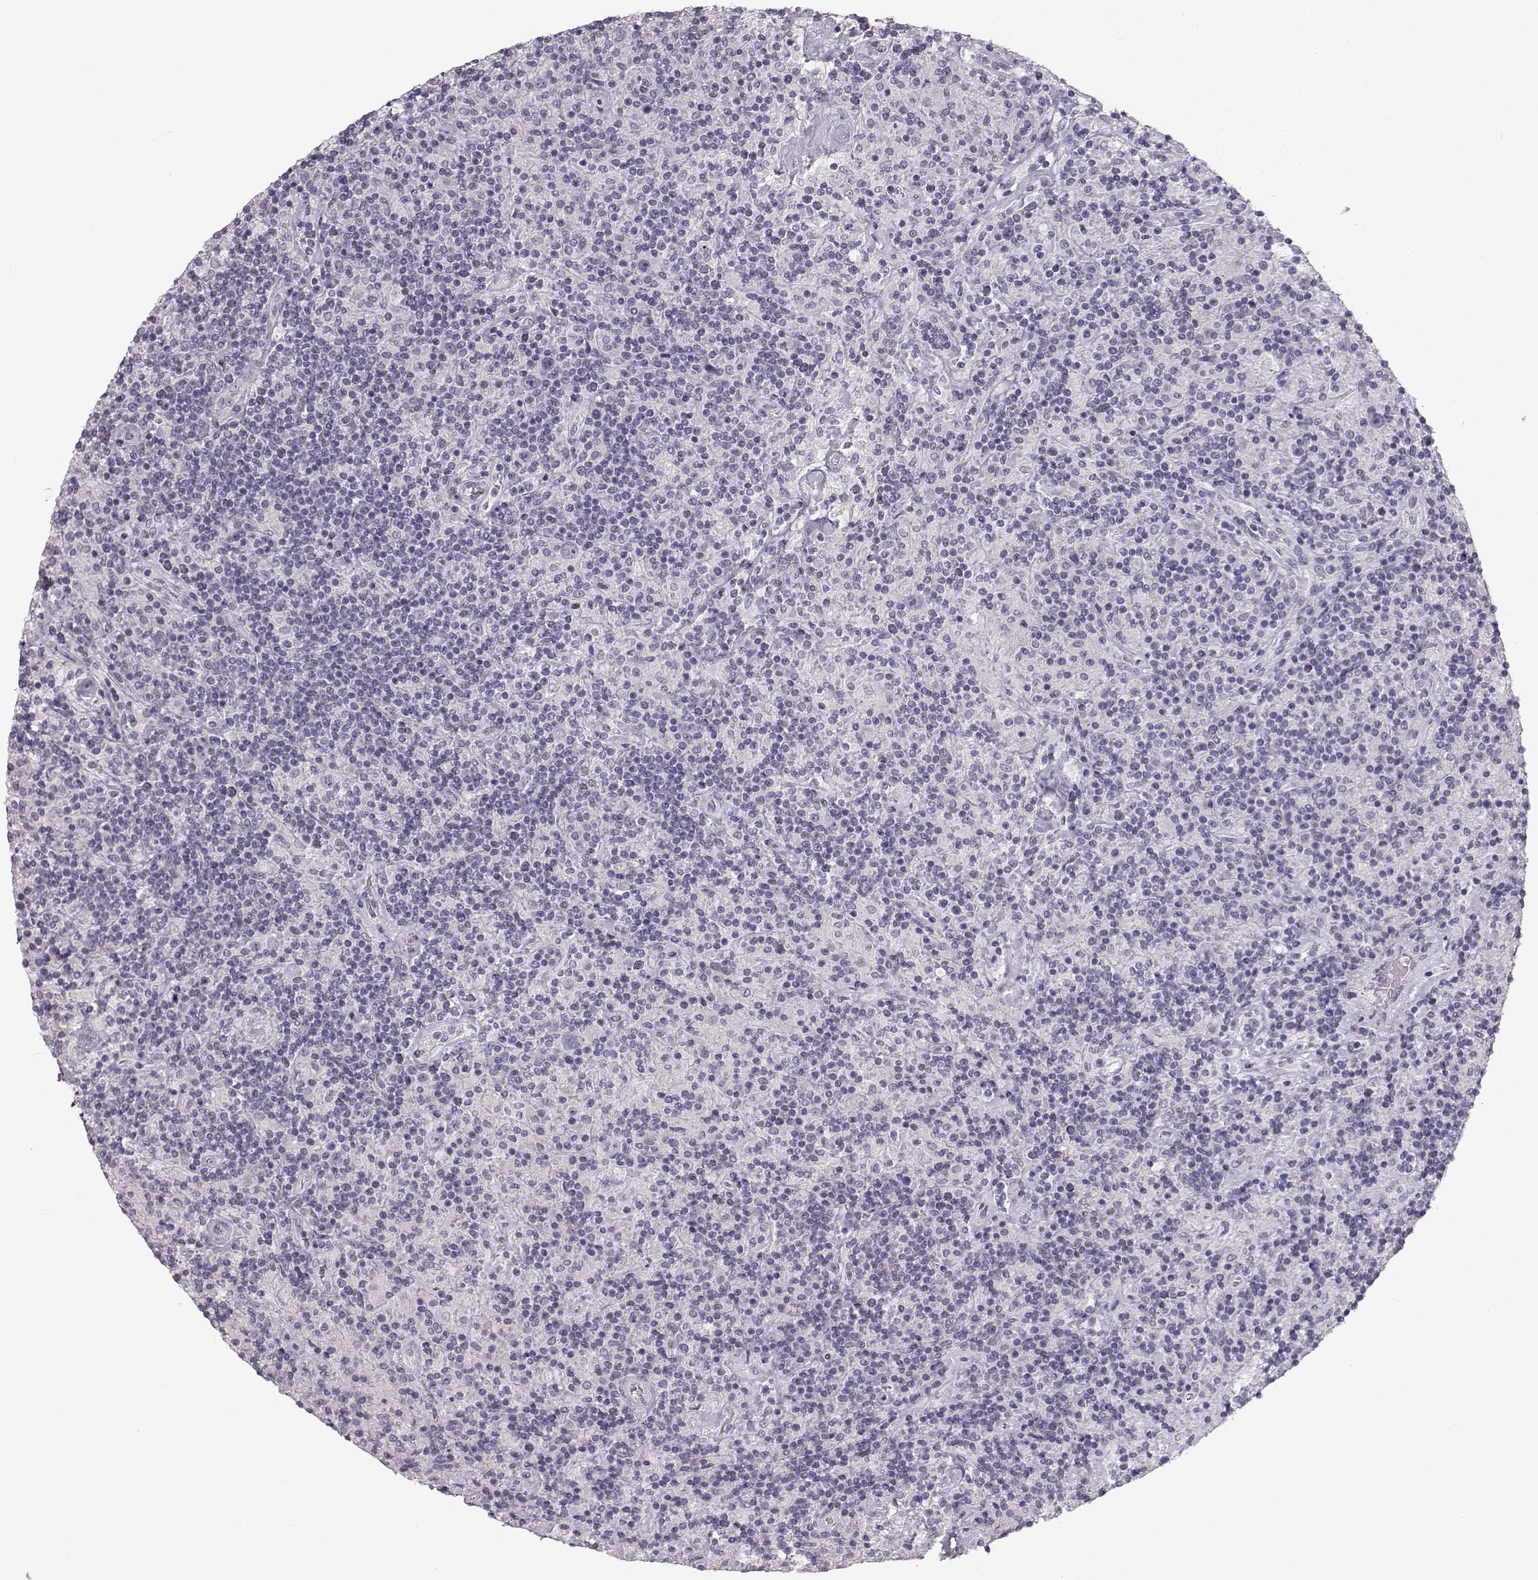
{"staining": {"intensity": "negative", "quantity": "none", "location": "none"}, "tissue": "lymphoma", "cell_type": "Tumor cells", "image_type": "cancer", "snomed": [{"axis": "morphology", "description": "Hodgkin's disease, NOS"}, {"axis": "topography", "description": "Lymph node"}], "caption": "This histopathology image is of lymphoma stained with immunohistochemistry (IHC) to label a protein in brown with the nuclei are counter-stained blue. There is no staining in tumor cells. (Stains: DAB (3,3'-diaminobenzidine) immunohistochemistry with hematoxylin counter stain, Microscopy: brightfield microscopy at high magnification).", "gene": "OIP5", "patient": {"sex": "male", "age": 70}}